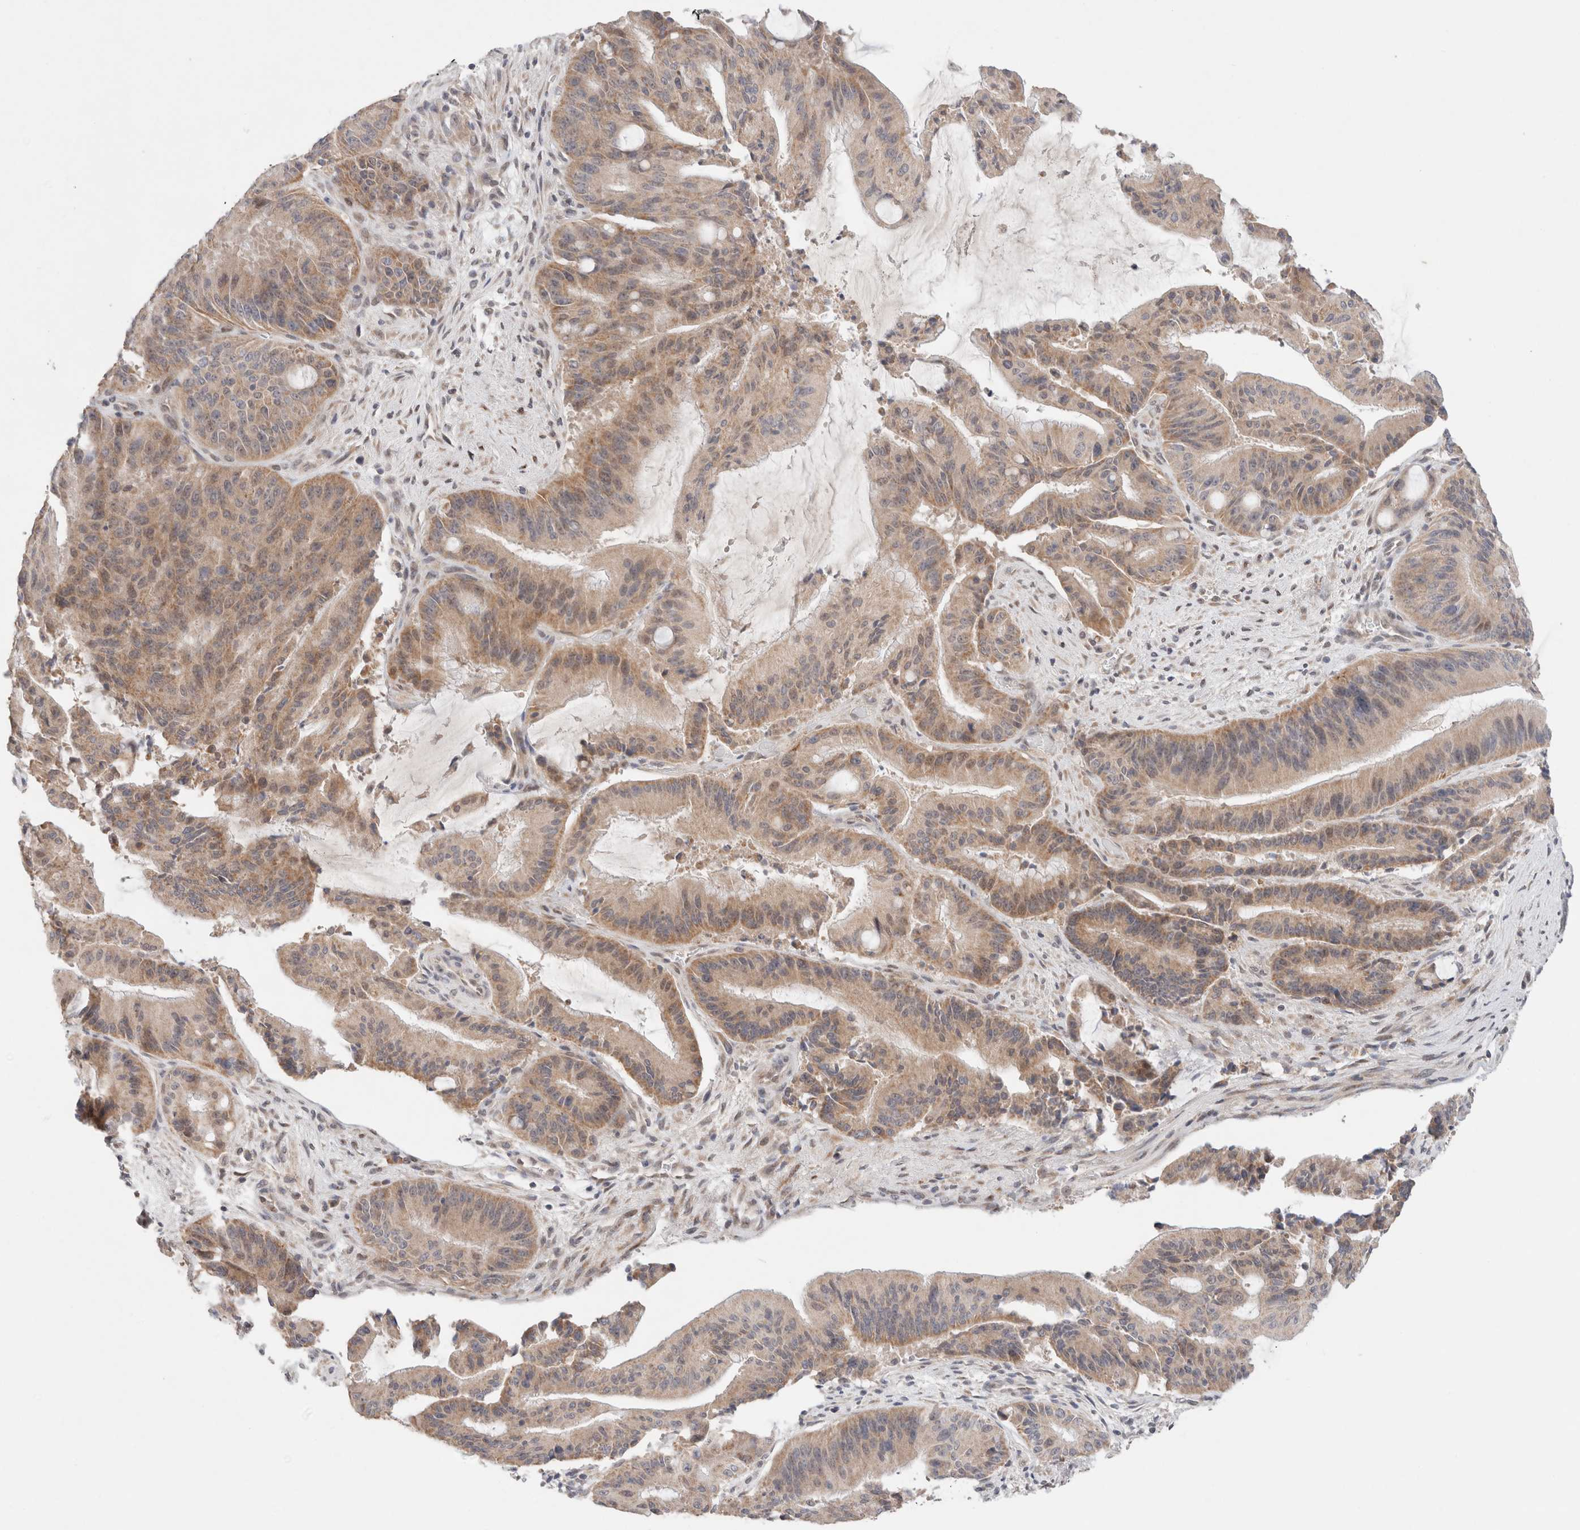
{"staining": {"intensity": "moderate", "quantity": ">75%", "location": "cytoplasmic/membranous"}, "tissue": "liver cancer", "cell_type": "Tumor cells", "image_type": "cancer", "snomed": [{"axis": "morphology", "description": "Normal tissue, NOS"}, {"axis": "morphology", "description": "Cholangiocarcinoma"}, {"axis": "topography", "description": "Liver"}, {"axis": "topography", "description": "Peripheral nerve tissue"}], "caption": "Immunohistochemical staining of liver cancer demonstrates medium levels of moderate cytoplasmic/membranous positivity in about >75% of tumor cells. Using DAB (brown) and hematoxylin (blue) stains, captured at high magnification using brightfield microscopy.", "gene": "ERI3", "patient": {"sex": "female", "age": 73}}